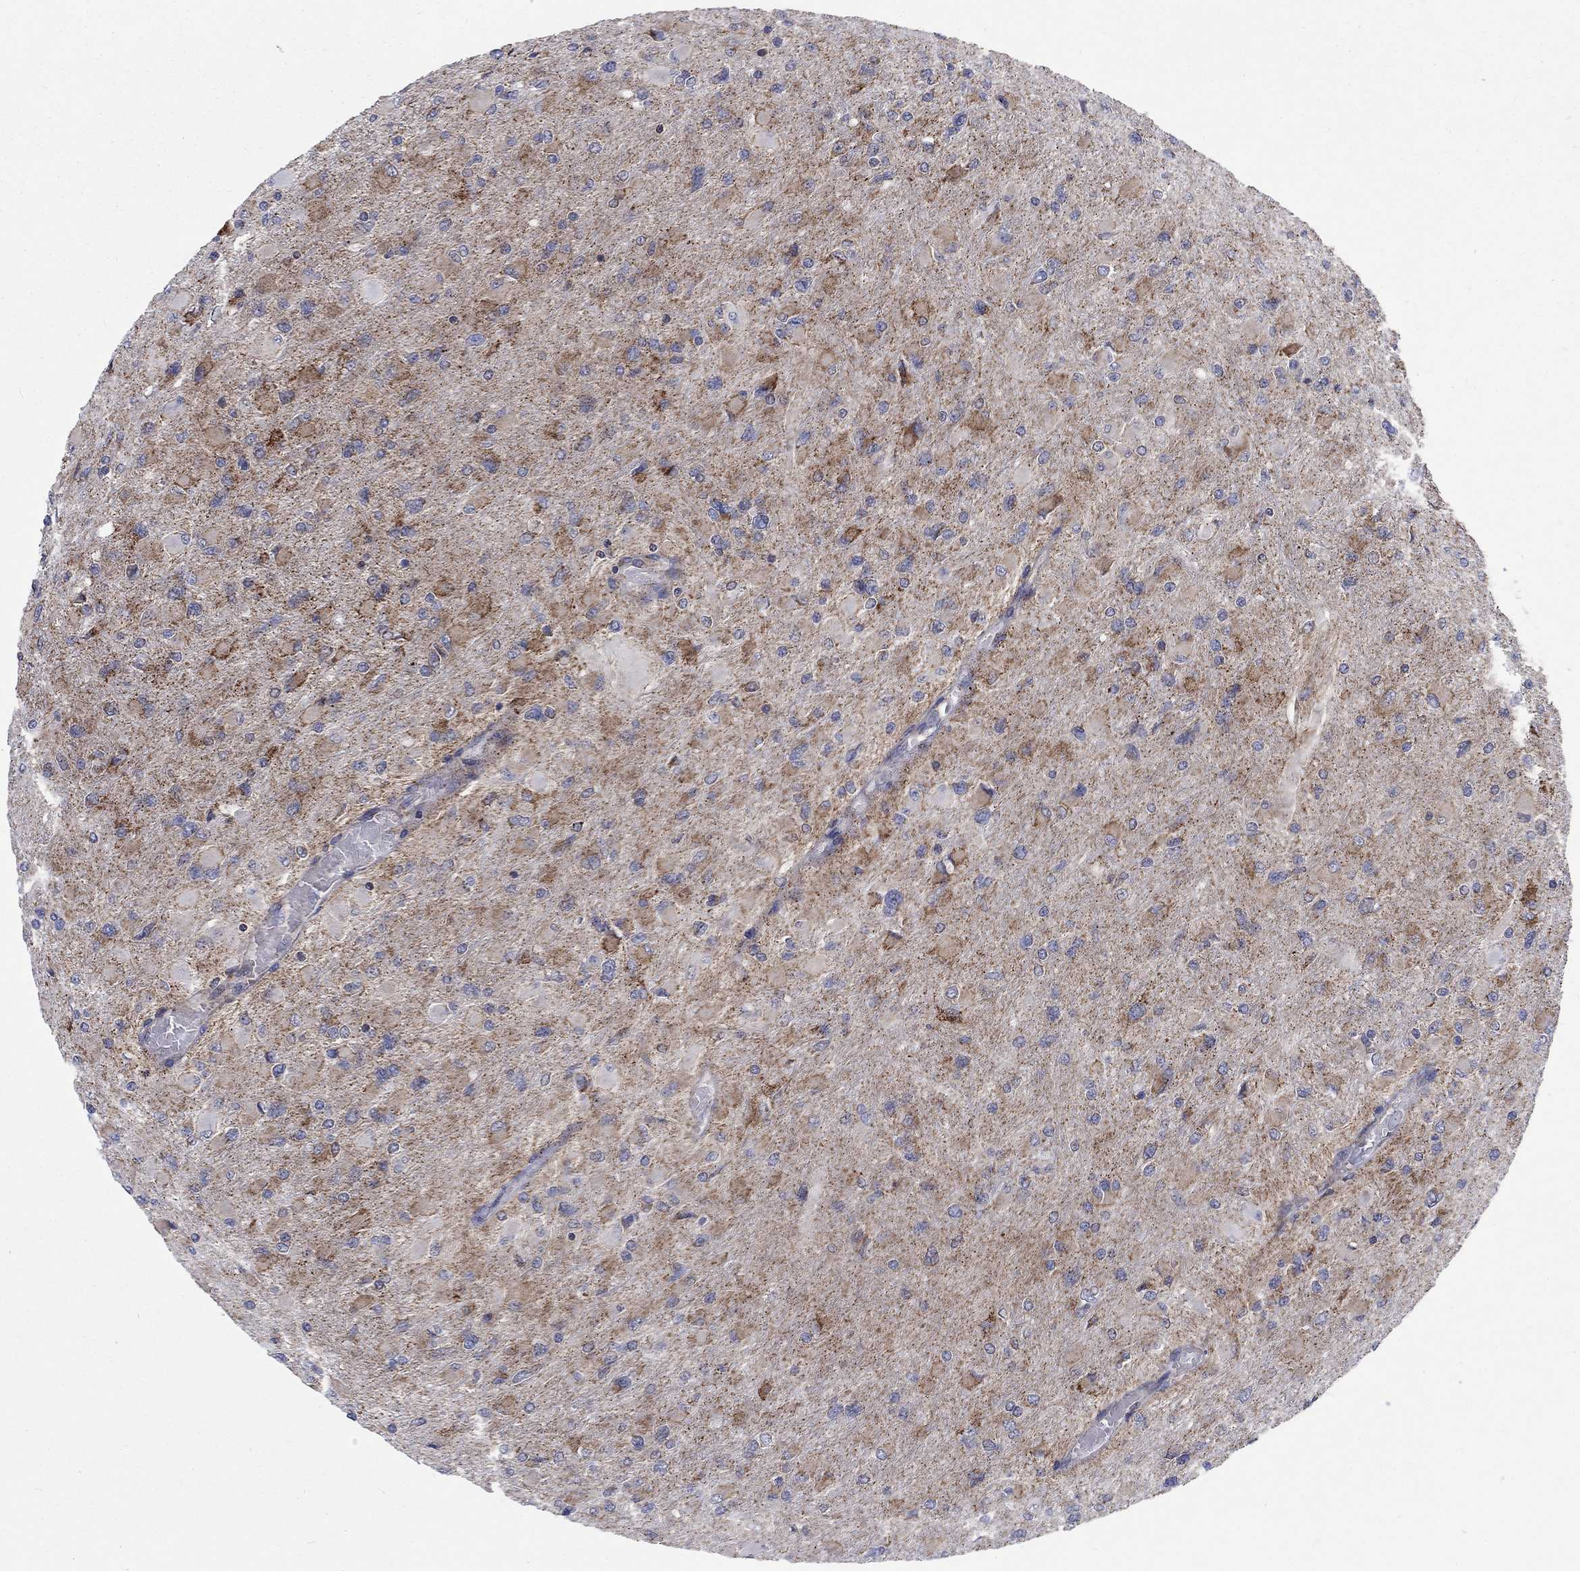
{"staining": {"intensity": "moderate", "quantity": "25%-75%", "location": "cytoplasmic/membranous"}, "tissue": "glioma", "cell_type": "Tumor cells", "image_type": "cancer", "snomed": [{"axis": "morphology", "description": "Glioma, malignant, High grade"}, {"axis": "topography", "description": "Cerebral cortex"}], "caption": "Tumor cells exhibit medium levels of moderate cytoplasmic/membranous positivity in approximately 25%-75% of cells in human glioma.", "gene": "RPLP0", "patient": {"sex": "female", "age": 36}}